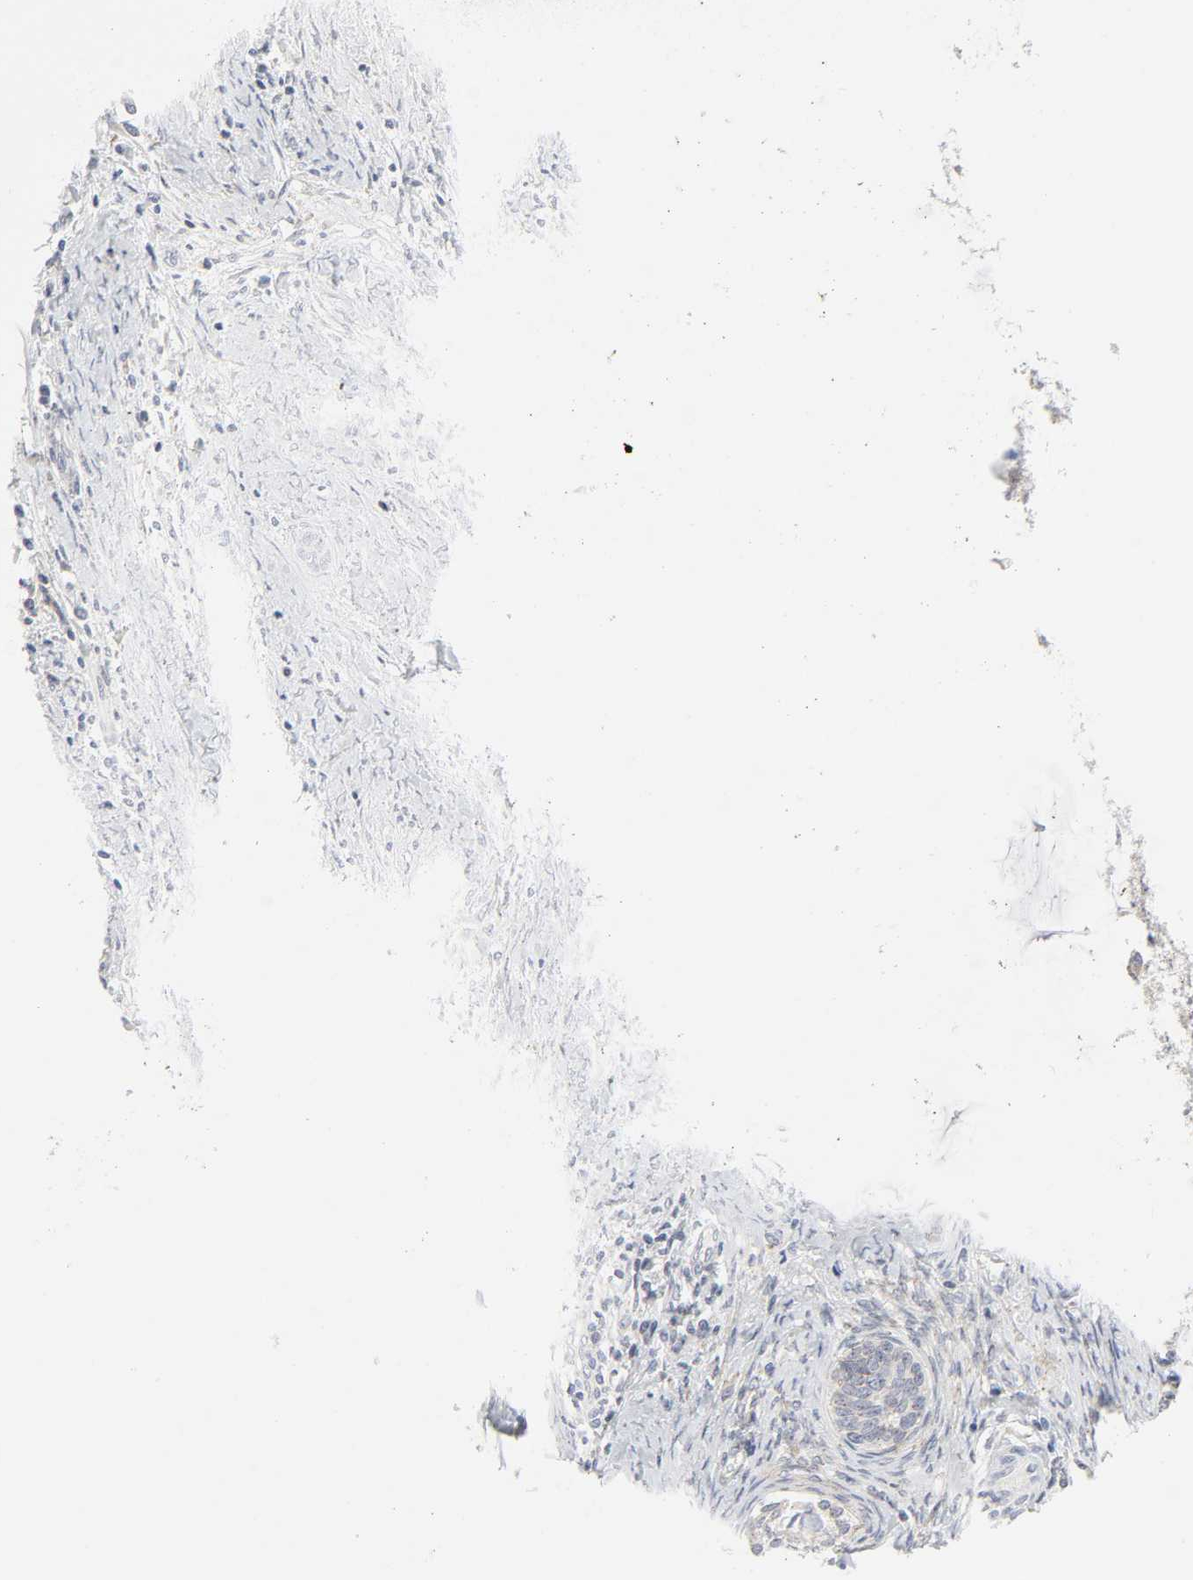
{"staining": {"intensity": "negative", "quantity": "none", "location": "none"}, "tissue": "cervical cancer", "cell_type": "Tumor cells", "image_type": "cancer", "snomed": [{"axis": "morphology", "description": "Squamous cell carcinoma, NOS"}, {"axis": "topography", "description": "Cervix"}], "caption": "Immunohistochemistry of human squamous cell carcinoma (cervical) reveals no staining in tumor cells.", "gene": "LRP6", "patient": {"sex": "female", "age": 33}}